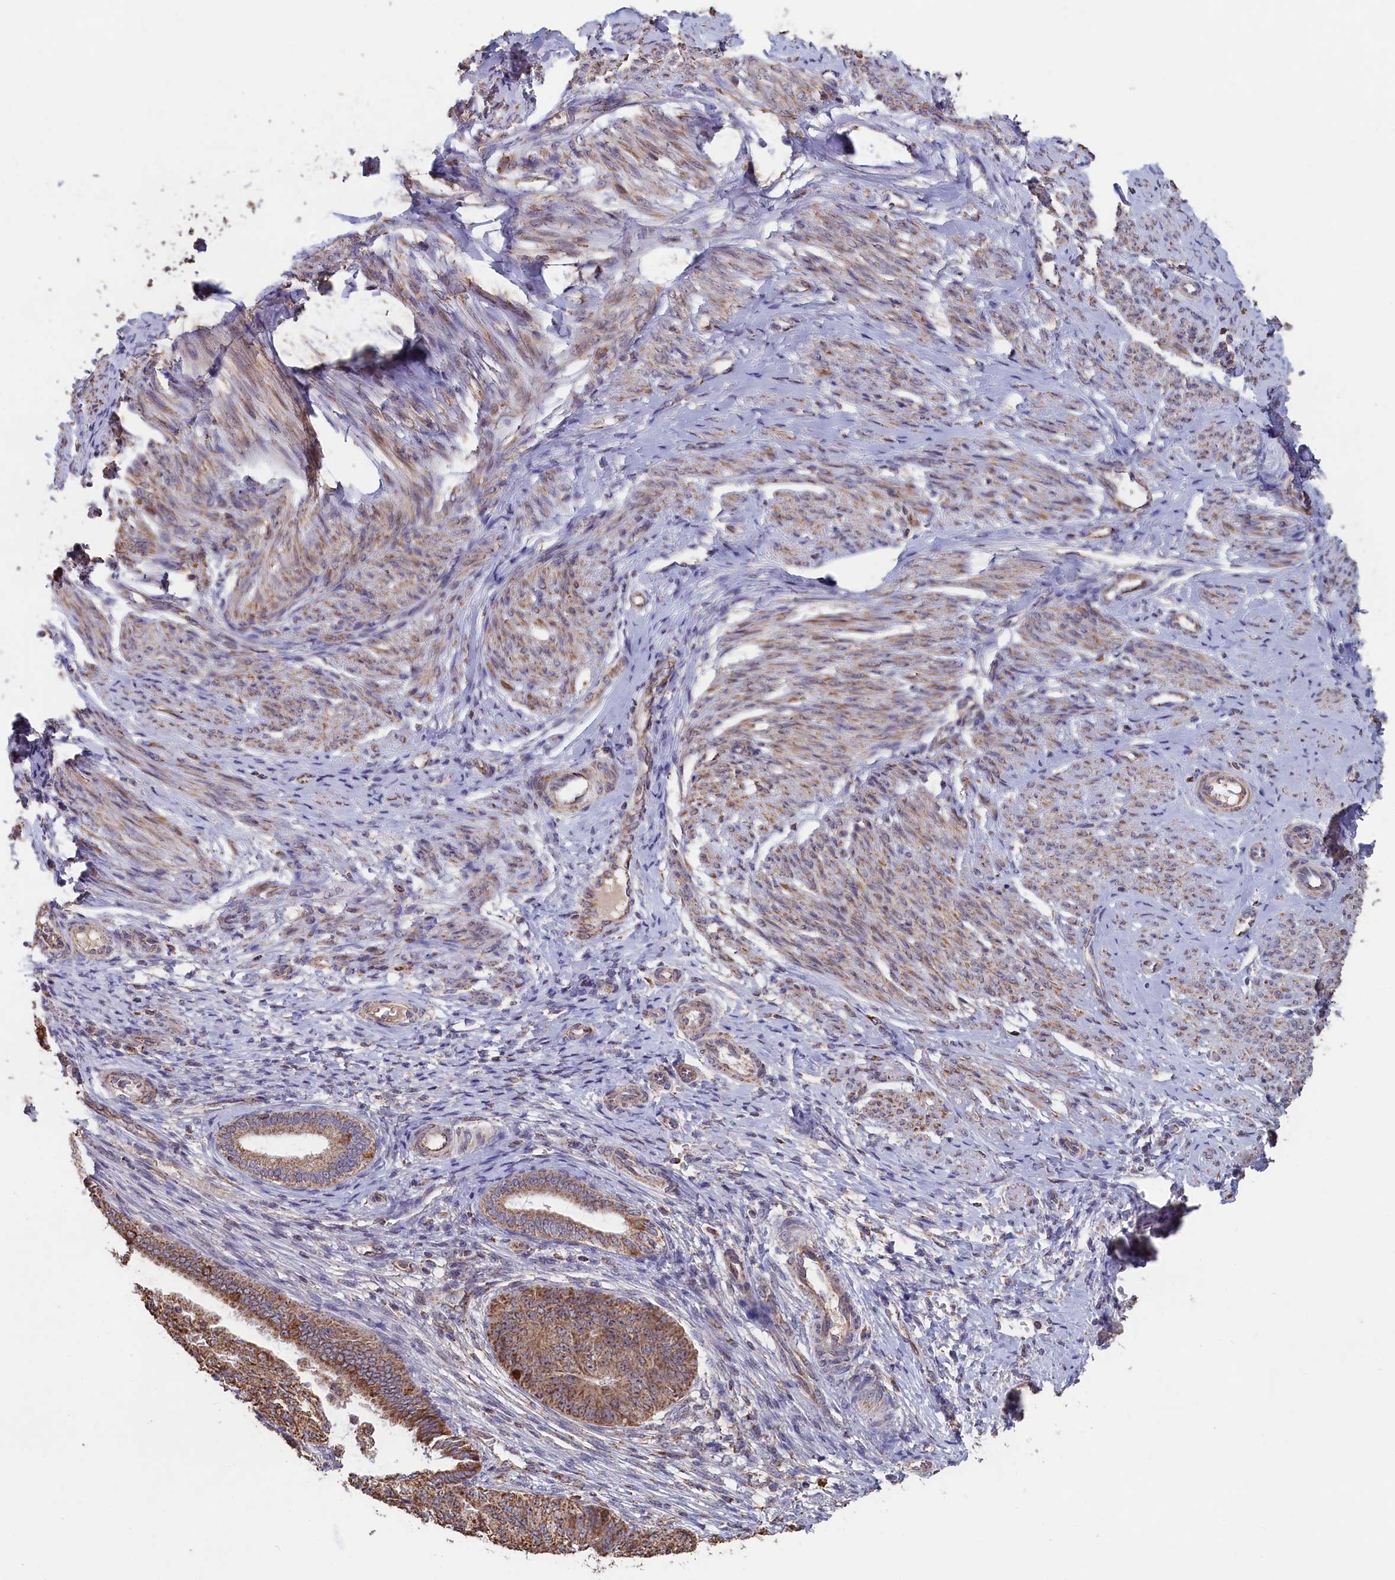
{"staining": {"intensity": "moderate", "quantity": ">75%", "location": "cytoplasmic/membranous"}, "tissue": "endometrial cancer", "cell_type": "Tumor cells", "image_type": "cancer", "snomed": [{"axis": "morphology", "description": "Adenocarcinoma, NOS"}, {"axis": "topography", "description": "Endometrium"}], "caption": "Immunohistochemical staining of endometrial cancer reveals medium levels of moderate cytoplasmic/membranous protein expression in approximately >75% of tumor cells.", "gene": "ZNF816", "patient": {"sex": "female", "age": 32}}